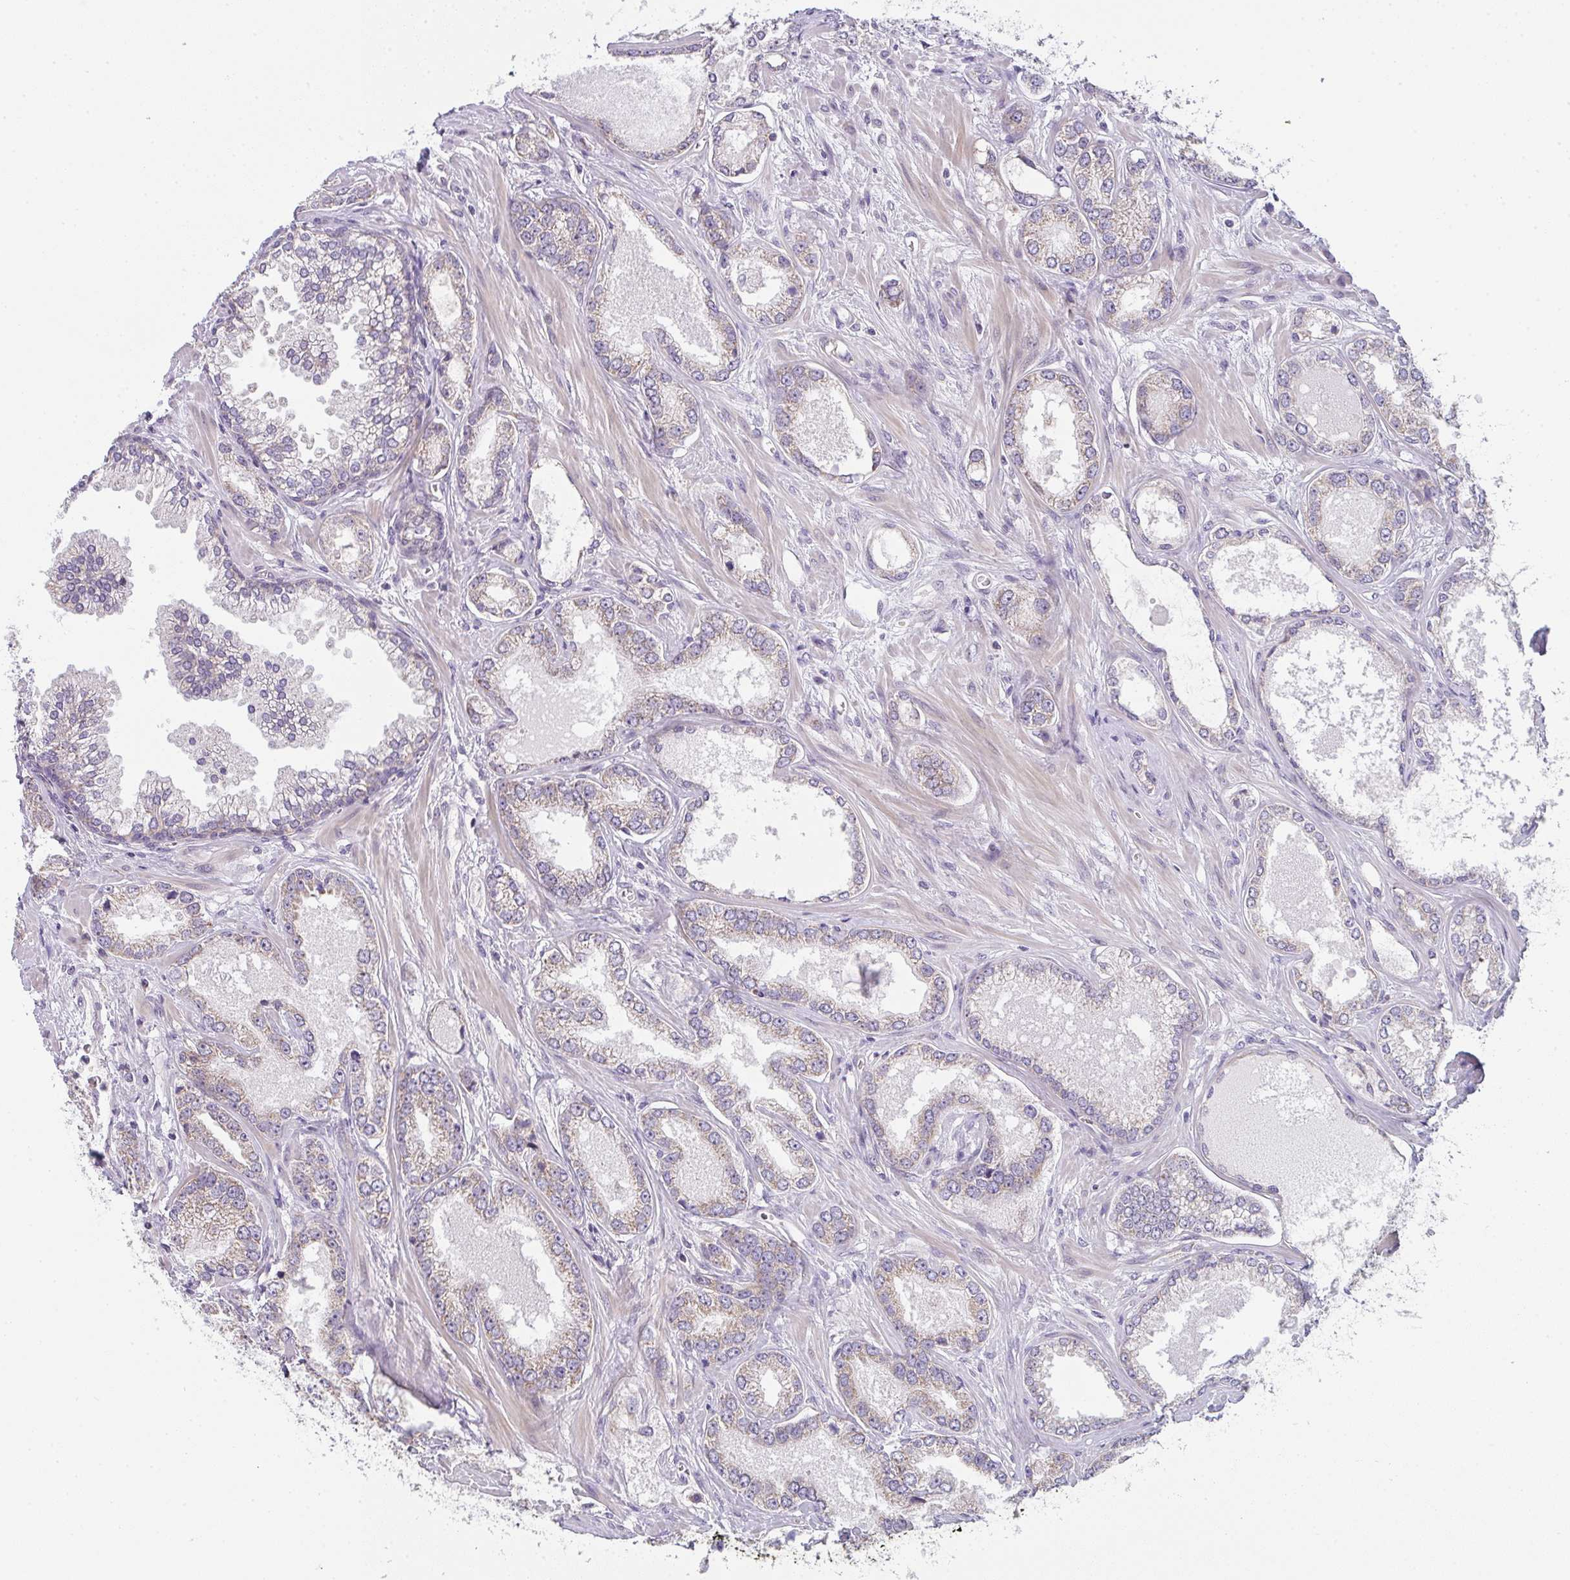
{"staining": {"intensity": "moderate", "quantity": "25%-75%", "location": "cytoplasmic/membranous"}, "tissue": "prostate cancer", "cell_type": "Tumor cells", "image_type": "cancer", "snomed": [{"axis": "morphology", "description": "Adenocarcinoma, Medium grade"}, {"axis": "topography", "description": "Prostate"}], "caption": "A photomicrograph of human prostate medium-grade adenocarcinoma stained for a protein demonstrates moderate cytoplasmic/membranous brown staining in tumor cells.", "gene": "CACNA1S", "patient": {"sex": "male", "age": 57}}